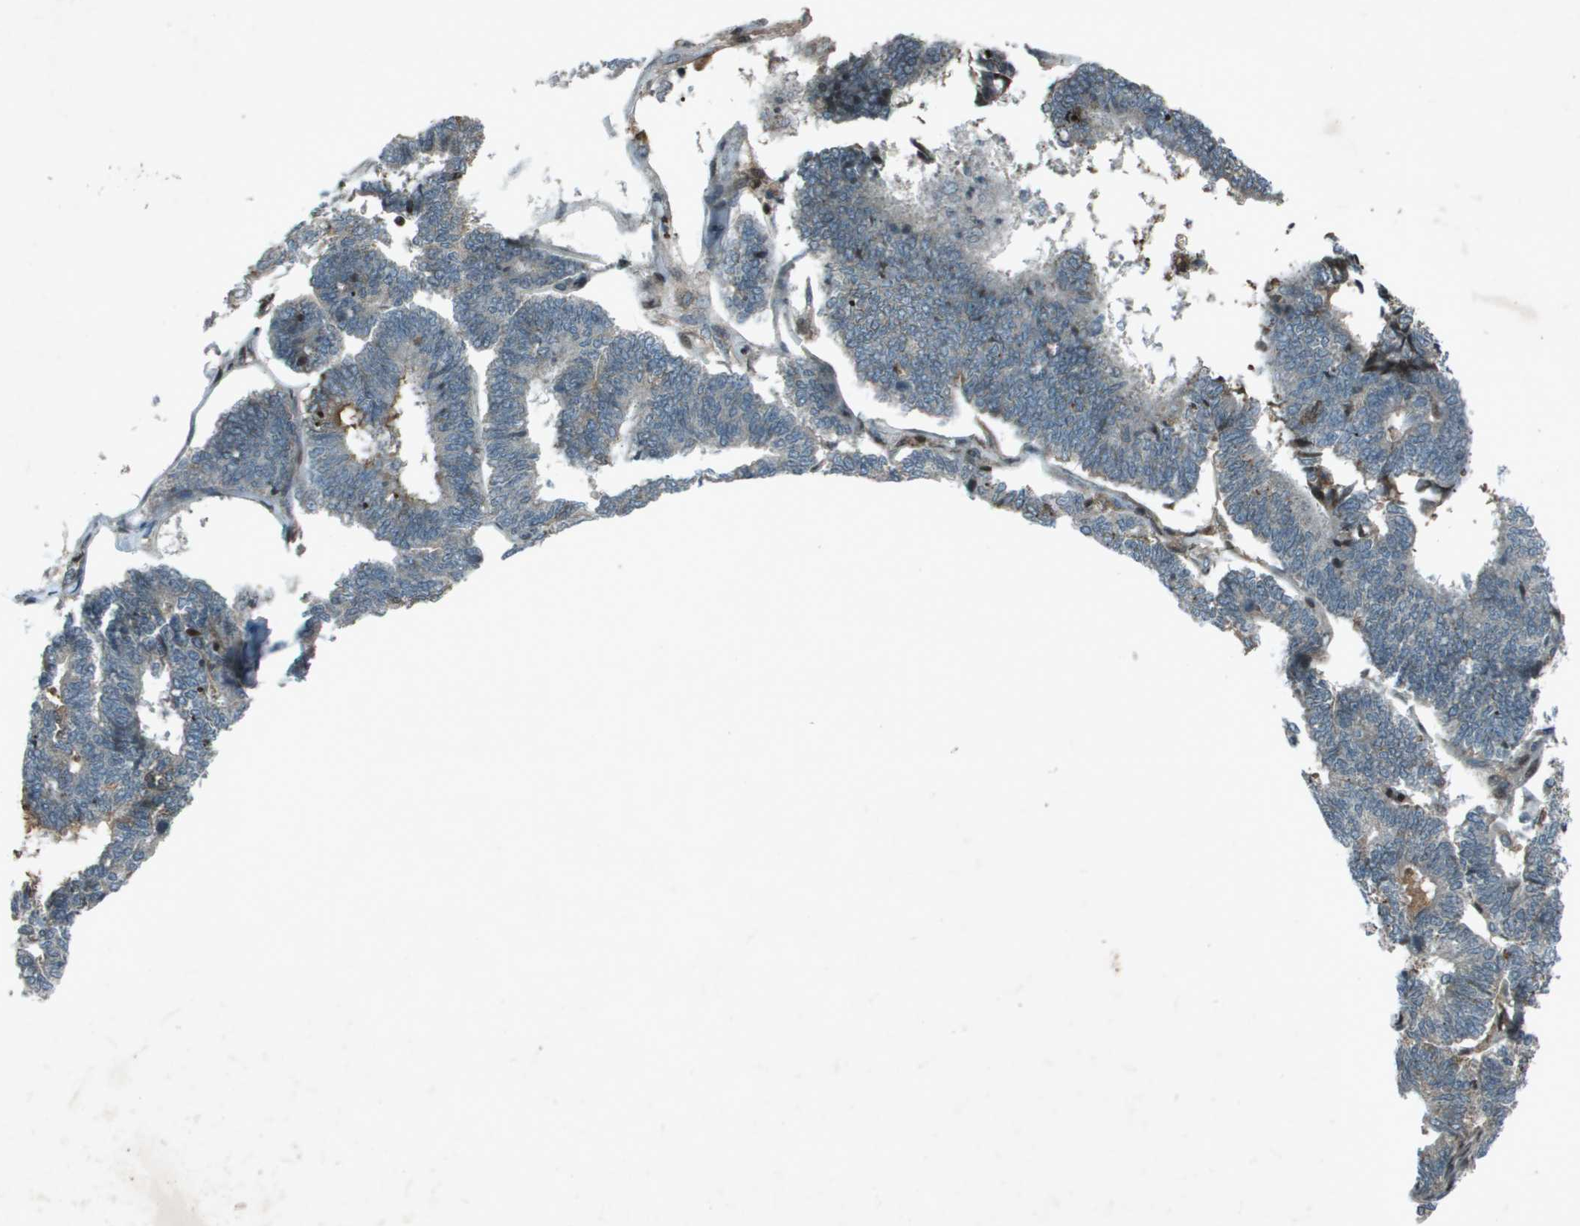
{"staining": {"intensity": "negative", "quantity": "none", "location": "none"}, "tissue": "endometrial cancer", "cell_type": "Tumor cells", "image_type": "cancer", "snomed": [{"axis": "morphology", "description": "Adenocarcinoma, NOS"}, {"axis": "topography", "description": "Endometrium"}], "caption": "A high-resolution image shows IHC staining of endometrial cancer (adenocarcinoma), which shows no significant staining in tumor cells.", "gene": "CXCL12", "patient": {"sex": "female", "age": 70}}